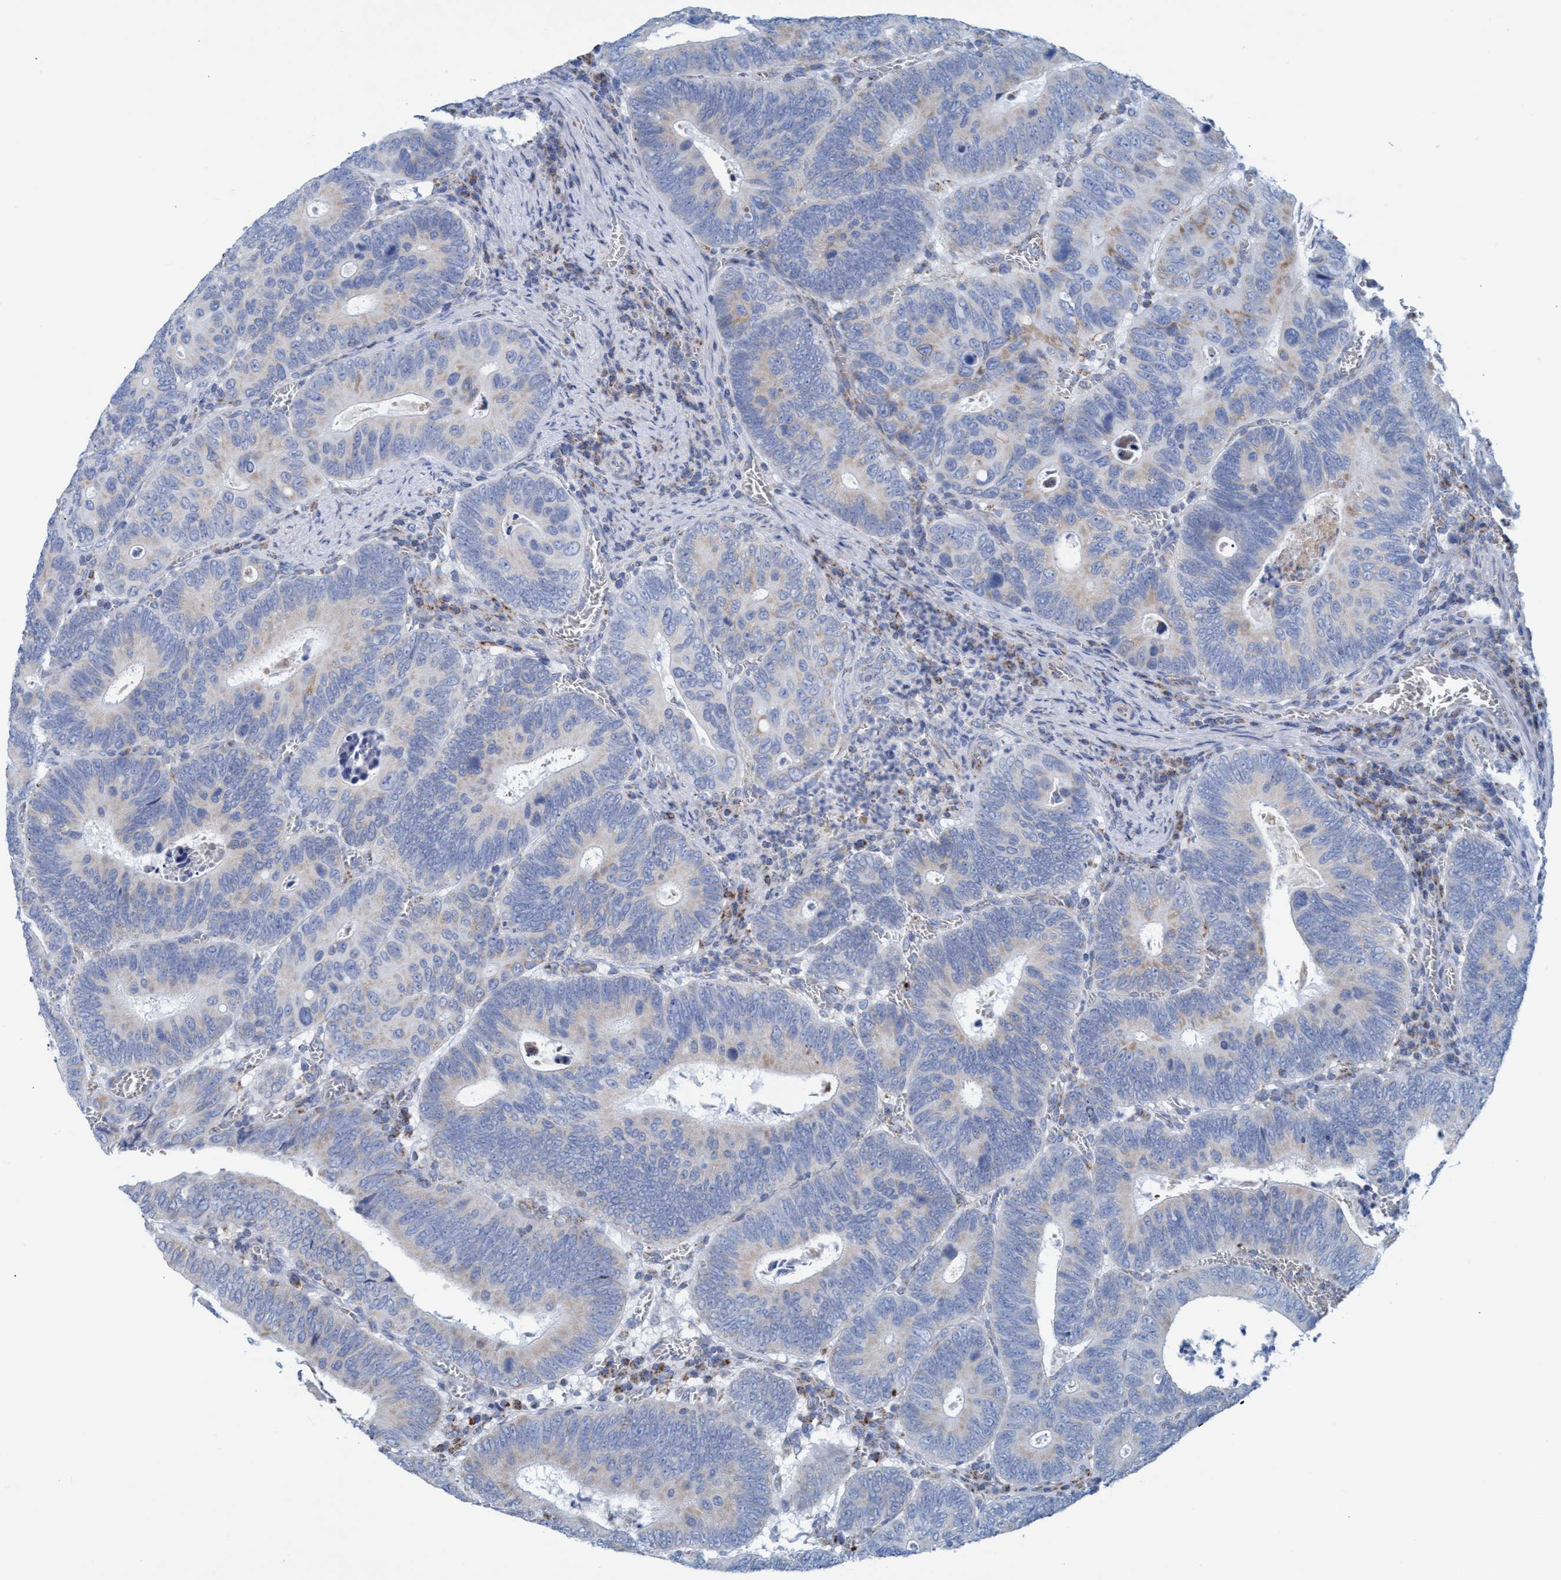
{"staining": {"intensity": "moderate", "quantity": "<25%", "location": "cytoplasmic/membranous"}, "tissue": "colorectal cancer", "cell_type": "Tumor cells", "image_type": "cancer", "snomed": [{"axis": "morphology", "description": "Inflammation, NOS"}, {"axis": "morphology", "description": "Adenocarcinoma, NOS"}, {"axis": "topography", "description": "Colon"}], "caption": "Immunohistochemistry image of neoplastic tissue: human colorectal adenocarcinoma stained using immunohistochemistry exhibits low levels of moderate protein expression localized specifically in the cytoplasmic/membranous of tumor cells, appearing as a cytoplasmic/membranous brown color.", "gene": "GGA3", "patient": {"sex": "male", "age": 72}}